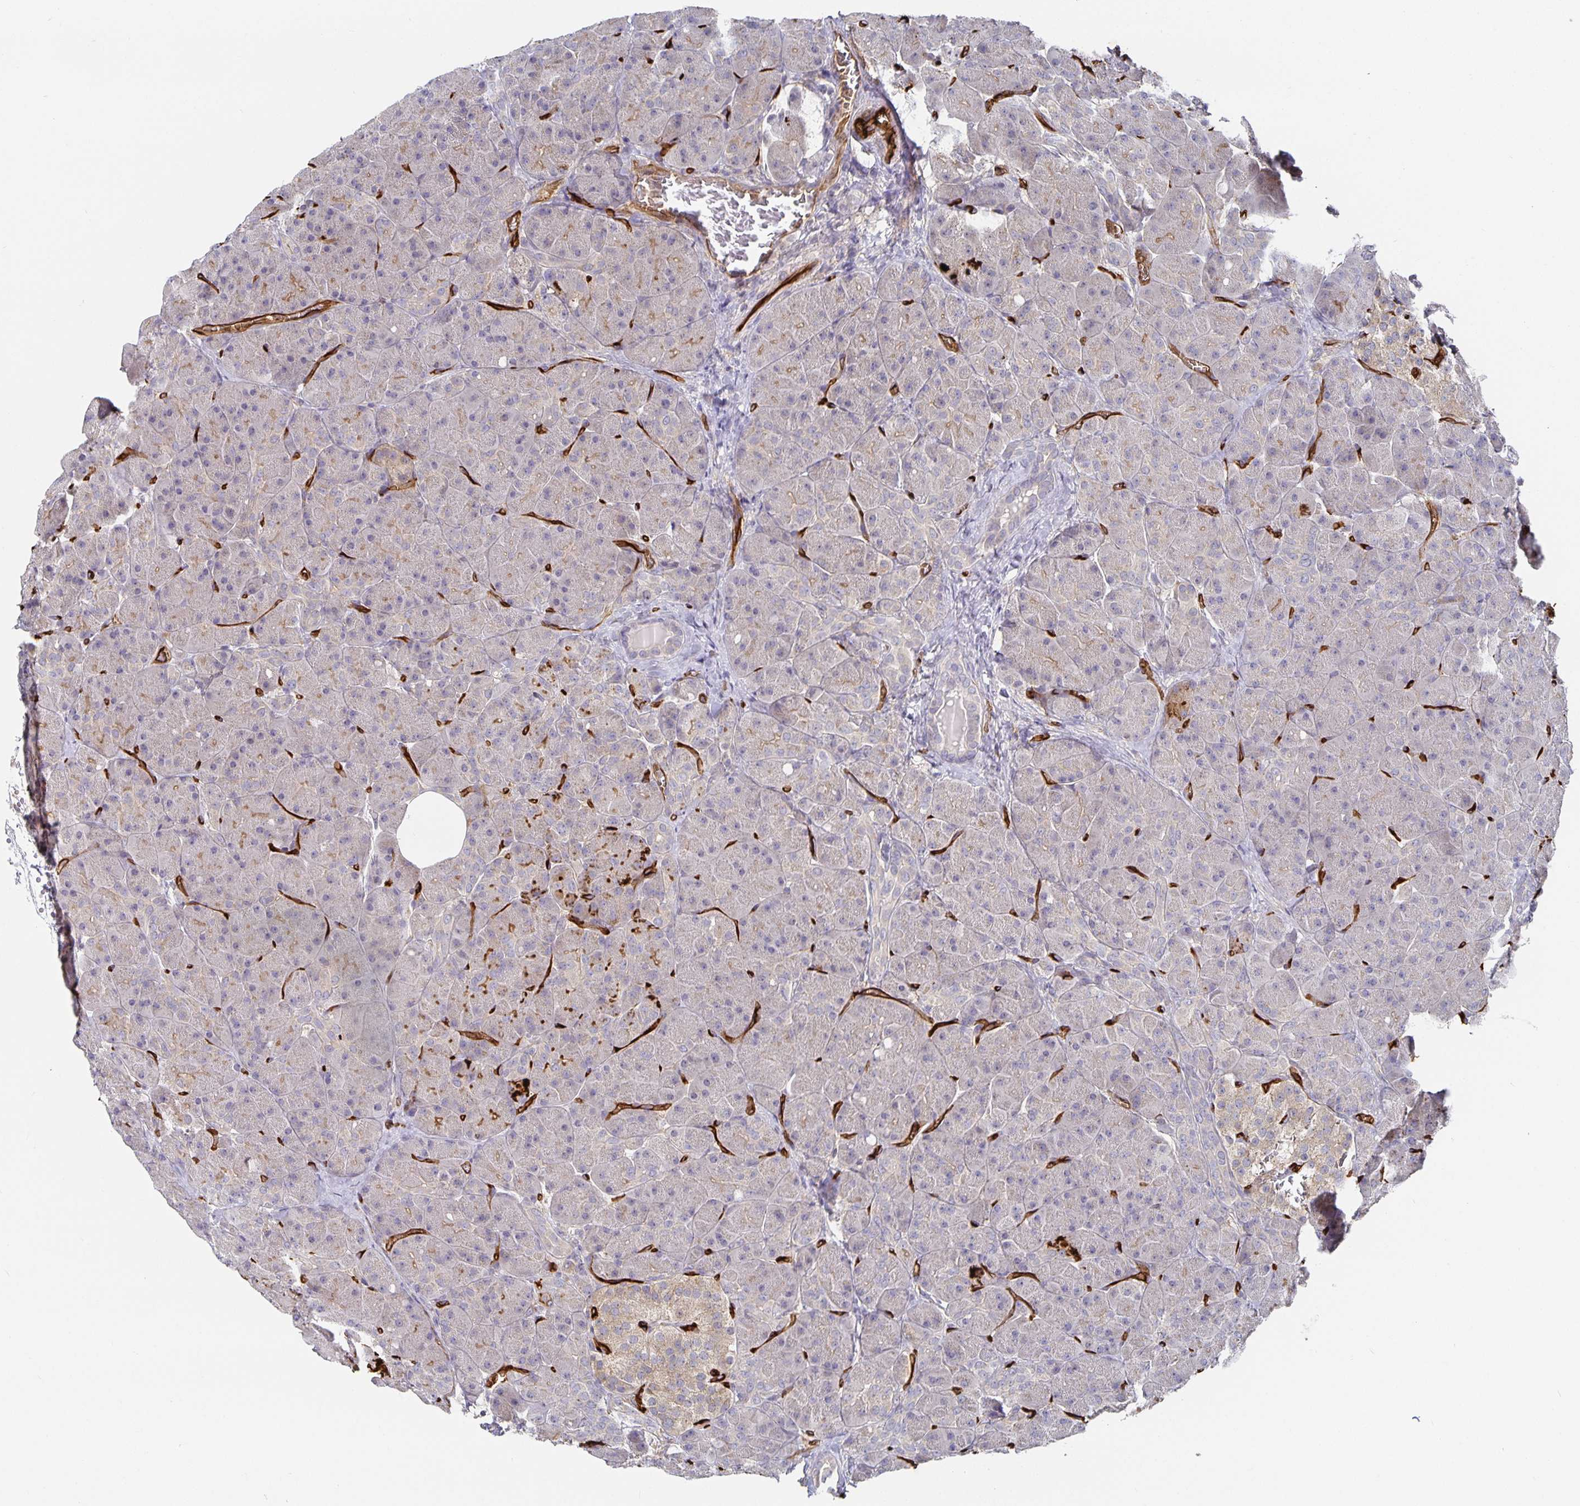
{"staining": {"intensity": "moderate", "quantity": "<25%", "location": "cytoplasmic/membranous"}, "tissue": "pancreas", "cell_type": "Exocrine glandular cells", "image_type": "normal", "snomed": [{"axis": "morphology", "description": "Normal tissue, NOS"}, {"axis": "topography", "description": "Pancreas"}], "caption": "Immunohistochemistry (IHC) photomicrograph of unremarkable pancreas: pancreas stained using IHC exhibits low levels of moderate protein expression localized specifically in the cytoplasmic/membranous of exocrine glandular cells, appearing as a cytoplasmic/membranous brown color.", "gene": "PODXL", "patient": {"sex": "male", "age": 55}}